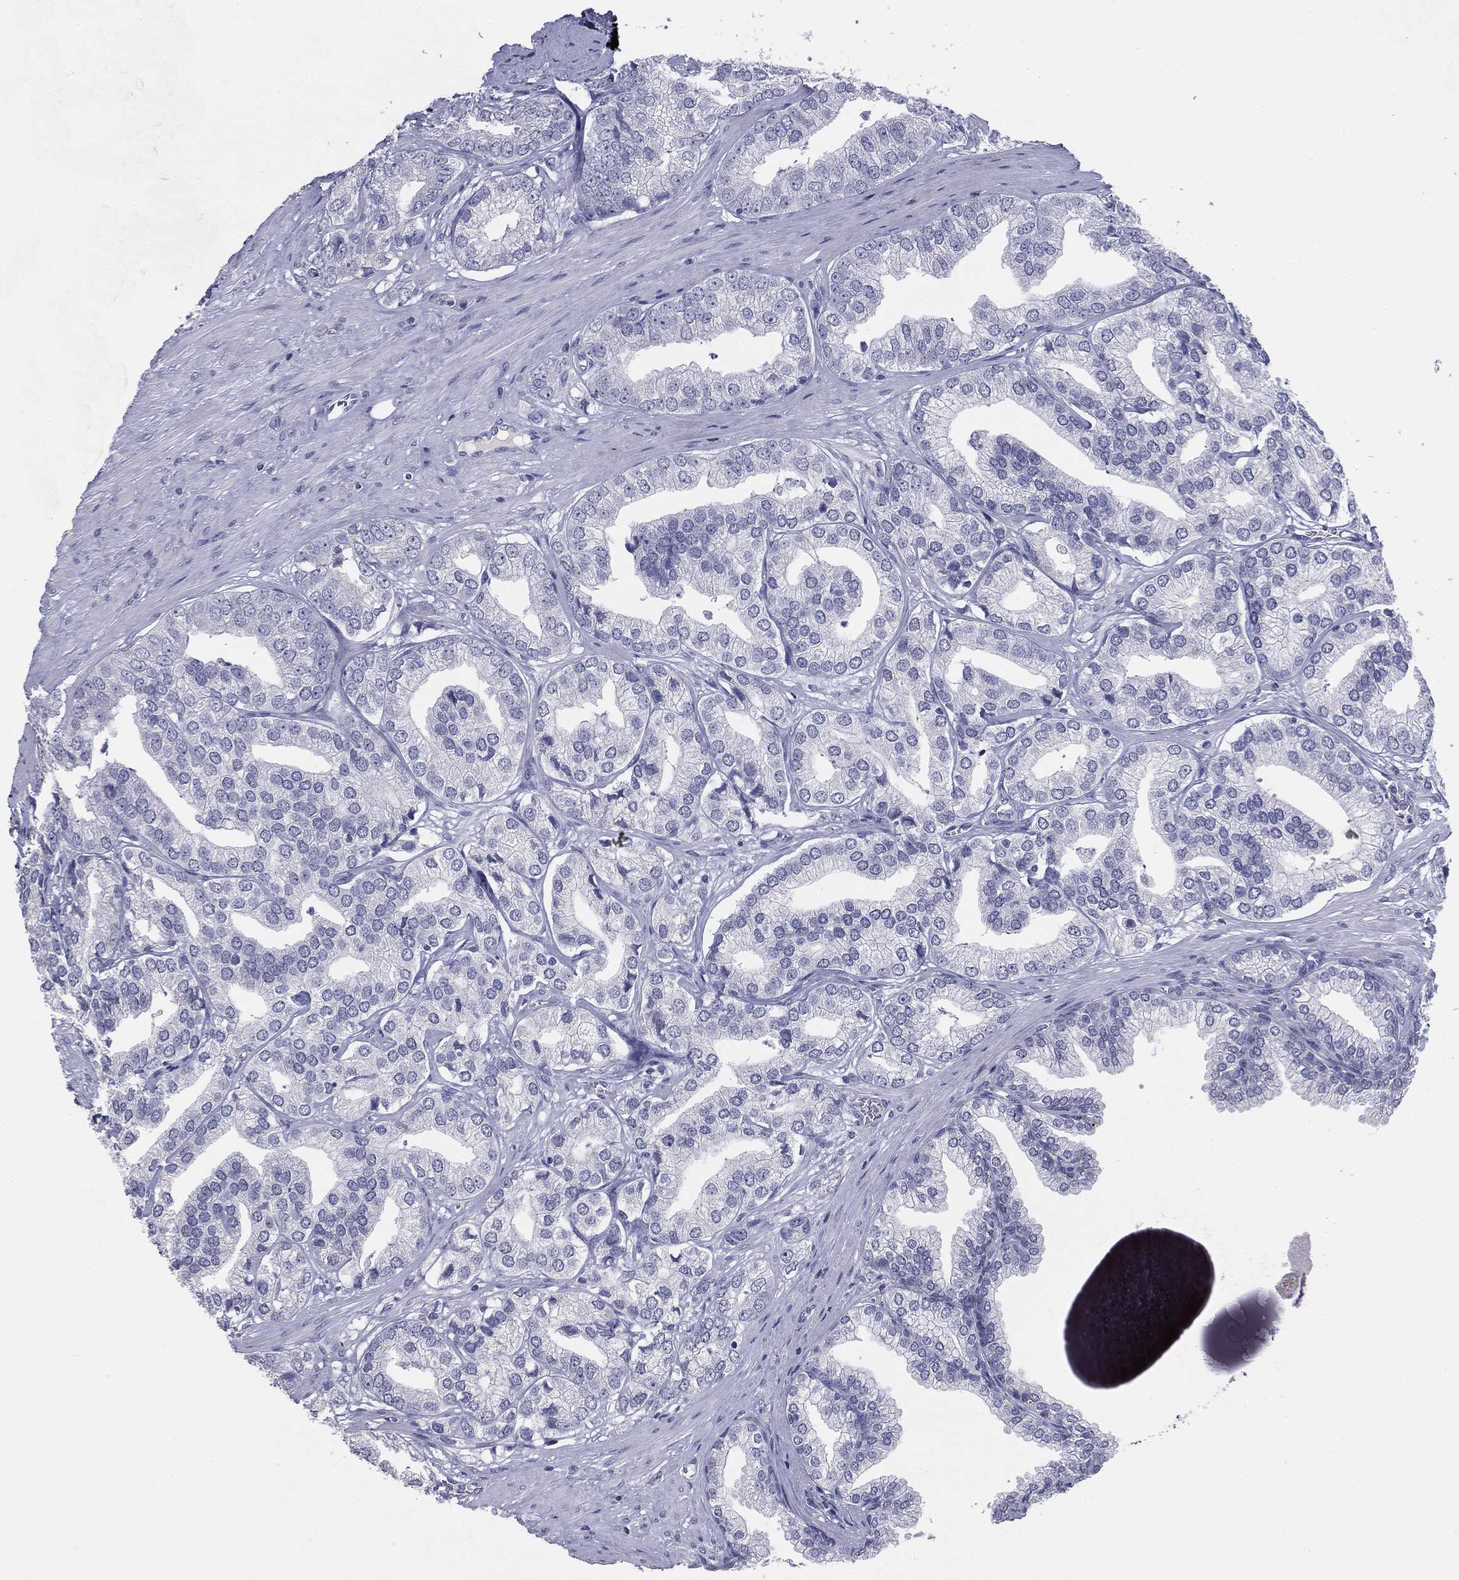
{"staining": {"intensity": "negative", "quantity": "none", "location": "none"}, "tissue": "prostate cancer", "cell_type": "Tumor cells", "image_type": "cancer", "snomed": [{"axis": "morphology", "description": "Adenocarcinoma, High grade"}, {"axis": "topography", "description": "Prostate"}], "caption": "A micrograph of human prostate high-grade adenocarcinoma is negative for staining in tumor cells.", "gene": "SERPINB4", "patient": {"sex": "male", "age": 58}}